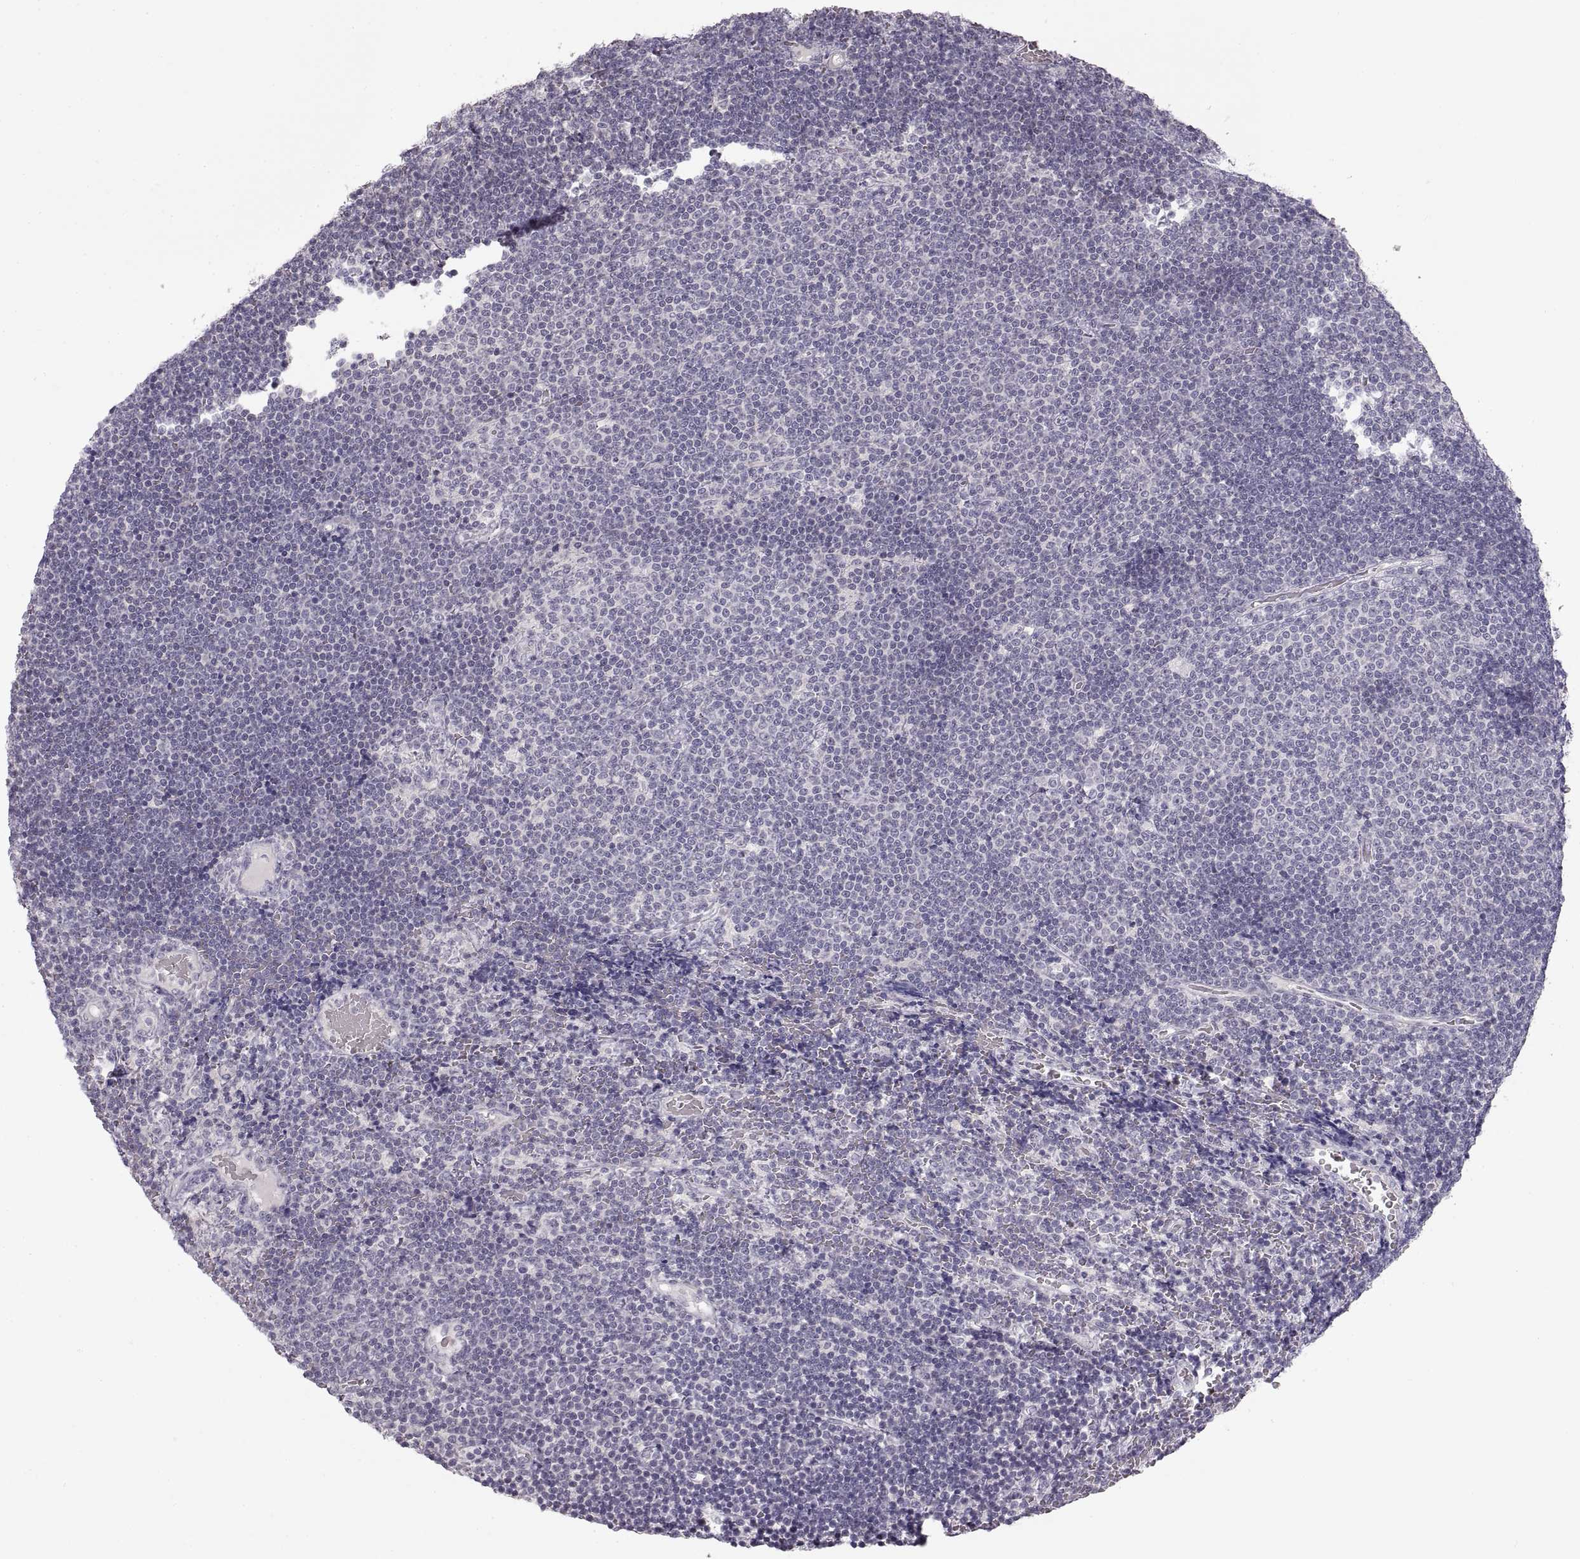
{"staining": {"intensity": "negative", "quantity": "none", "location": "none"}, "tissue": "lymphoma", "cell_type": "Tumor cells", "image_type": "cancer", "snomed": [{"axis": "morphology", "description": "Malignant lymphoma, non-Hodgkin's type, Low grade"}, {"axis": "topography", "description": "Brain"}], "caption": "An IHC image of lymphoma is shown. There is no staining in tumor cells of lymphoma.", "gene": "PCSK2", "patient": {"sex": "female", "age": 66}}